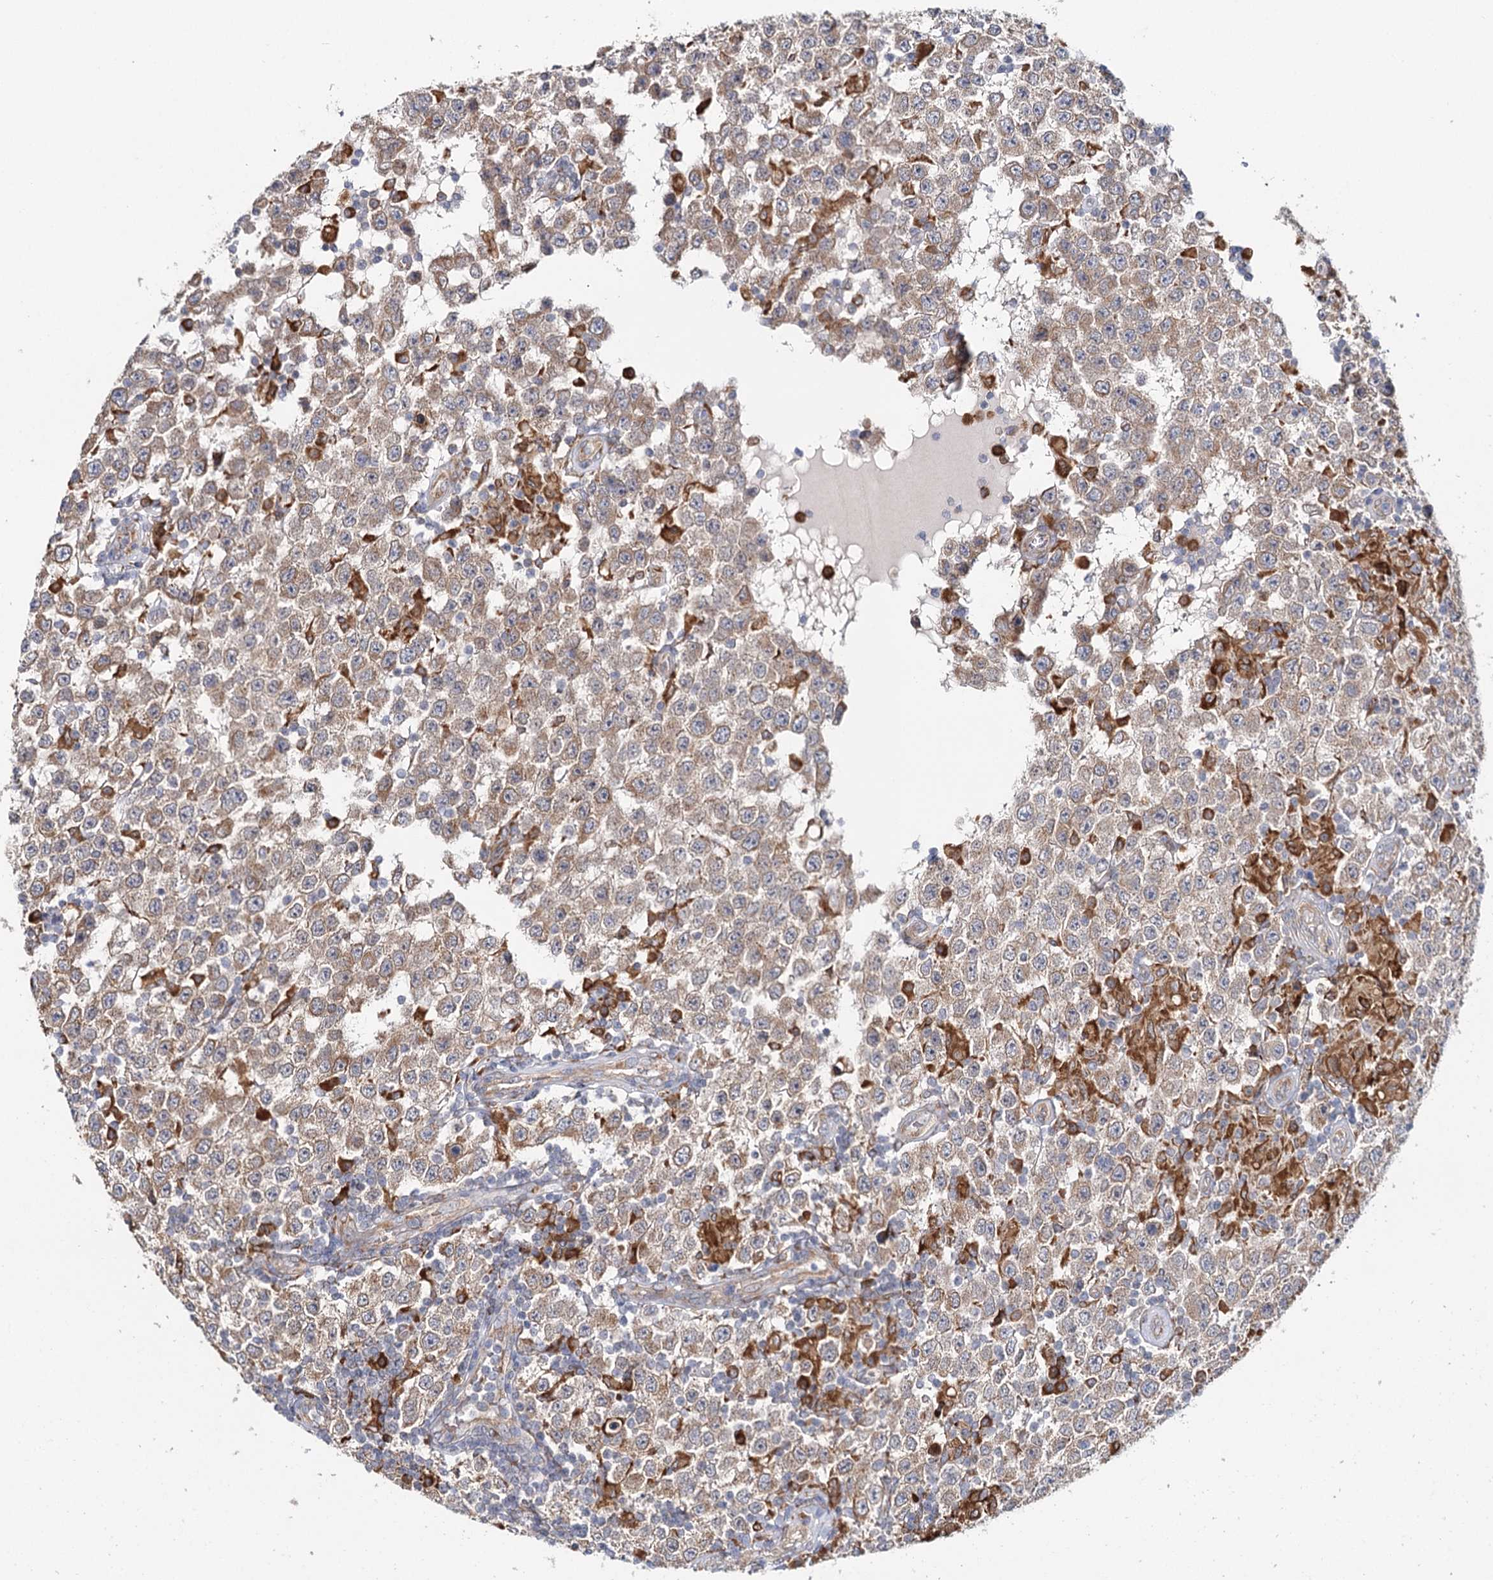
{"staining": {"intensity": "weak", "quantity": "<25%", "location": "cytoplasmic/membranous"}, "tissue": "testis cancer", "cell_type": "Tumor cells", "image_type": "cancer", "snomed": [{"axis": "morphology", "description": "Normal tissue, NOS"}, {"axis": "morphology", "description": "Urothelial carcinoma, High grade"}, {"axis": "morphology", "description": "Seminoma, NOS"}, {"axis": "morphology", "description": "Carcinoma, Embryonal, NOS"}, {"axis": "topography", "description": "Urinary bladder"}, {"axis": "topography", "description": "Testis"}], "caption": "Immunohistochemical staining of testis cancer (high-grade urothelial carcinoma) shows no significant expression in tumor cells.", "gene": "VEGFA", "patient": {"sex": "male", "age": 41}}